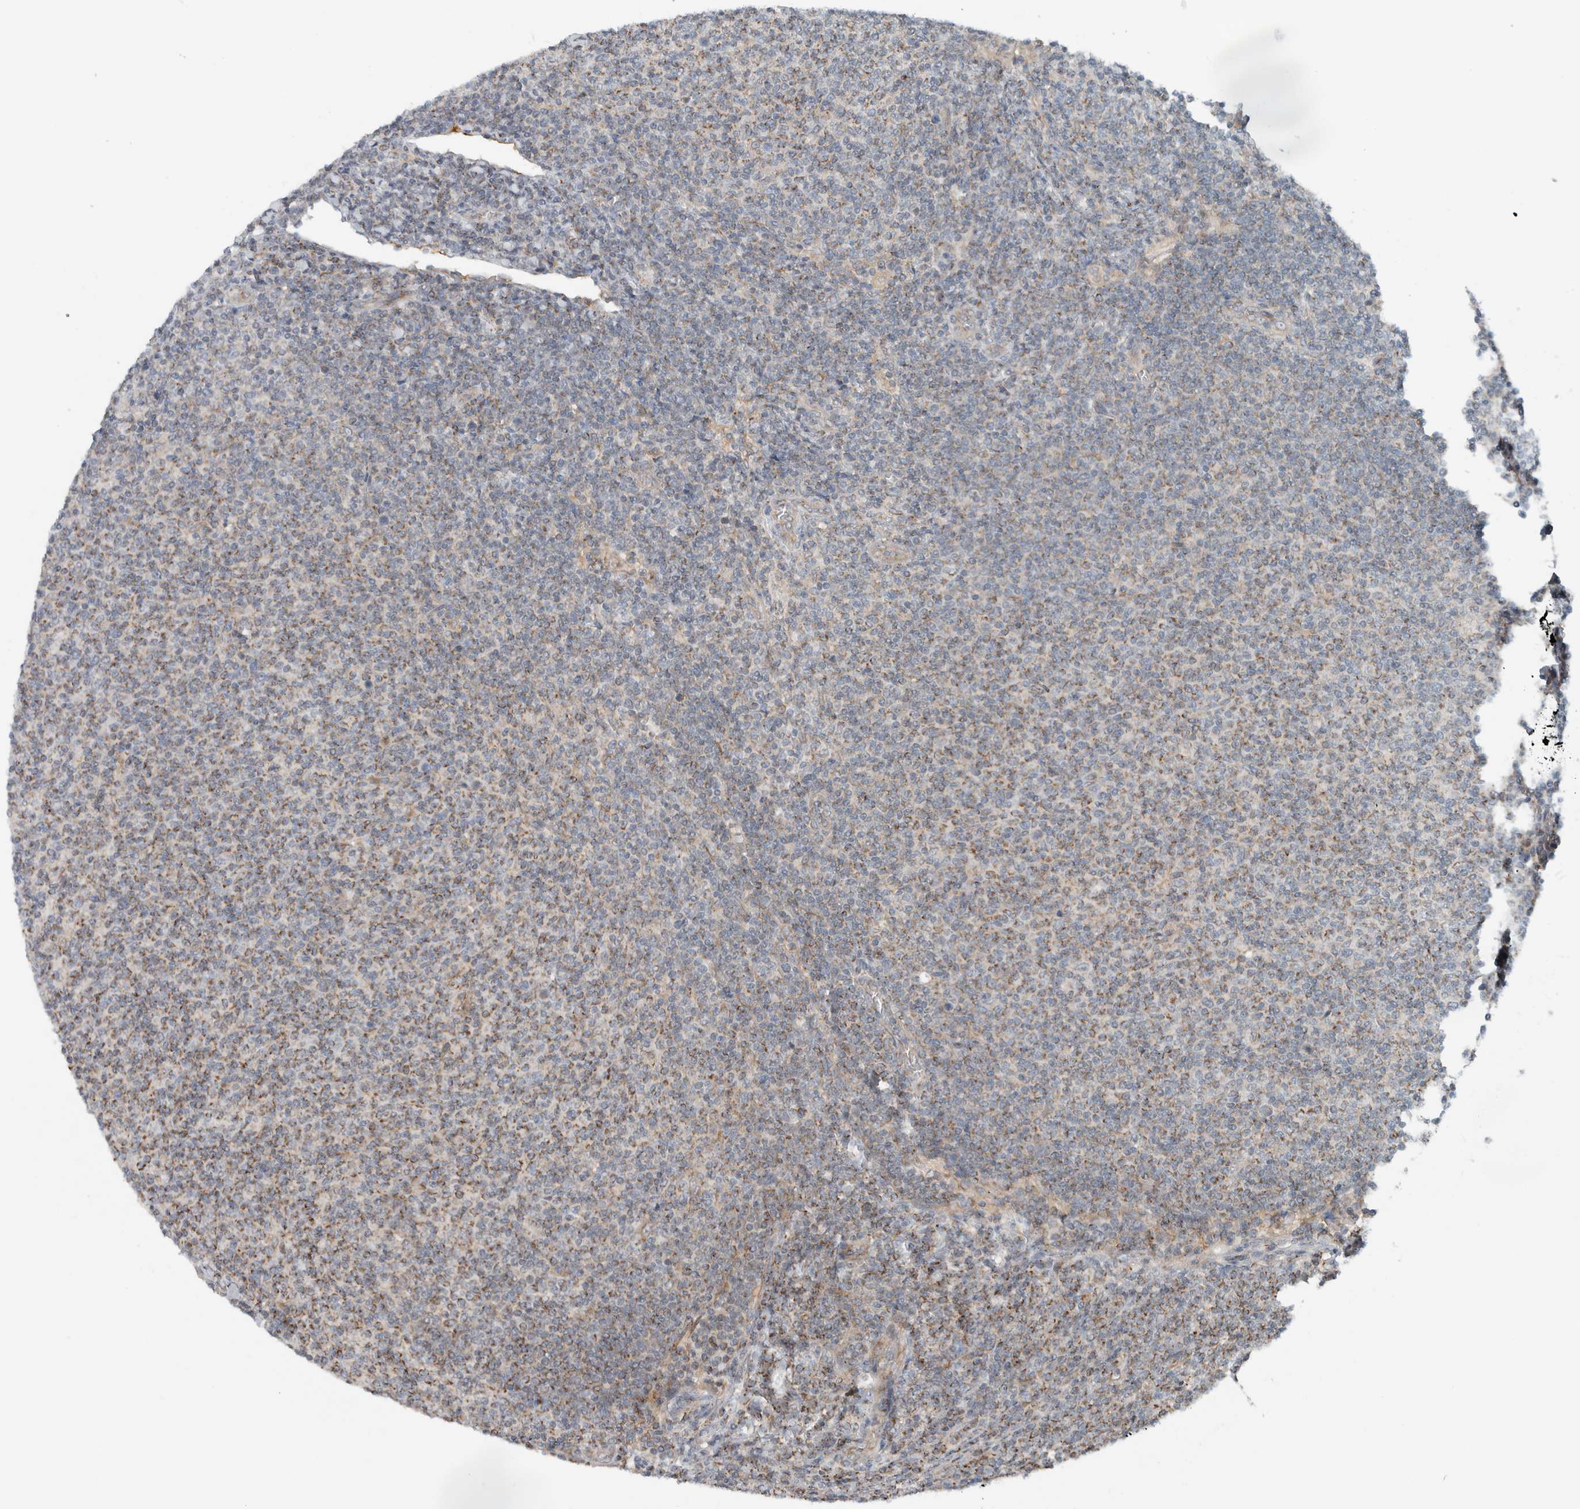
{"staining": {"intensity": "moderate", "quantity": ">75%", "location": "cytoplasmic/membranous"}, "tissue": "lymphoma", "cell_type": "Tumor cells", "image_type": "cancer", "snomed": [{"axis": "morphology", "description": "Malignant lymphoma, non-Hodgkin's type, Low grade"}, {"axis": "topography", "description": "Lymph node"}], "caption": "Immunohistochemical staining of lymphoma demonstrates medium levels of moderate cytoplasmic/membranous protein positivity in approximately >75% of tumor cells. (Stains: DAB (3,3'-diaminobenzidine) in brown, nuclei in blue, Microscopy: brightfield microscopy at high magnification).", "gene": "RERE", "patient": {"sex": "male", "age": 66}}